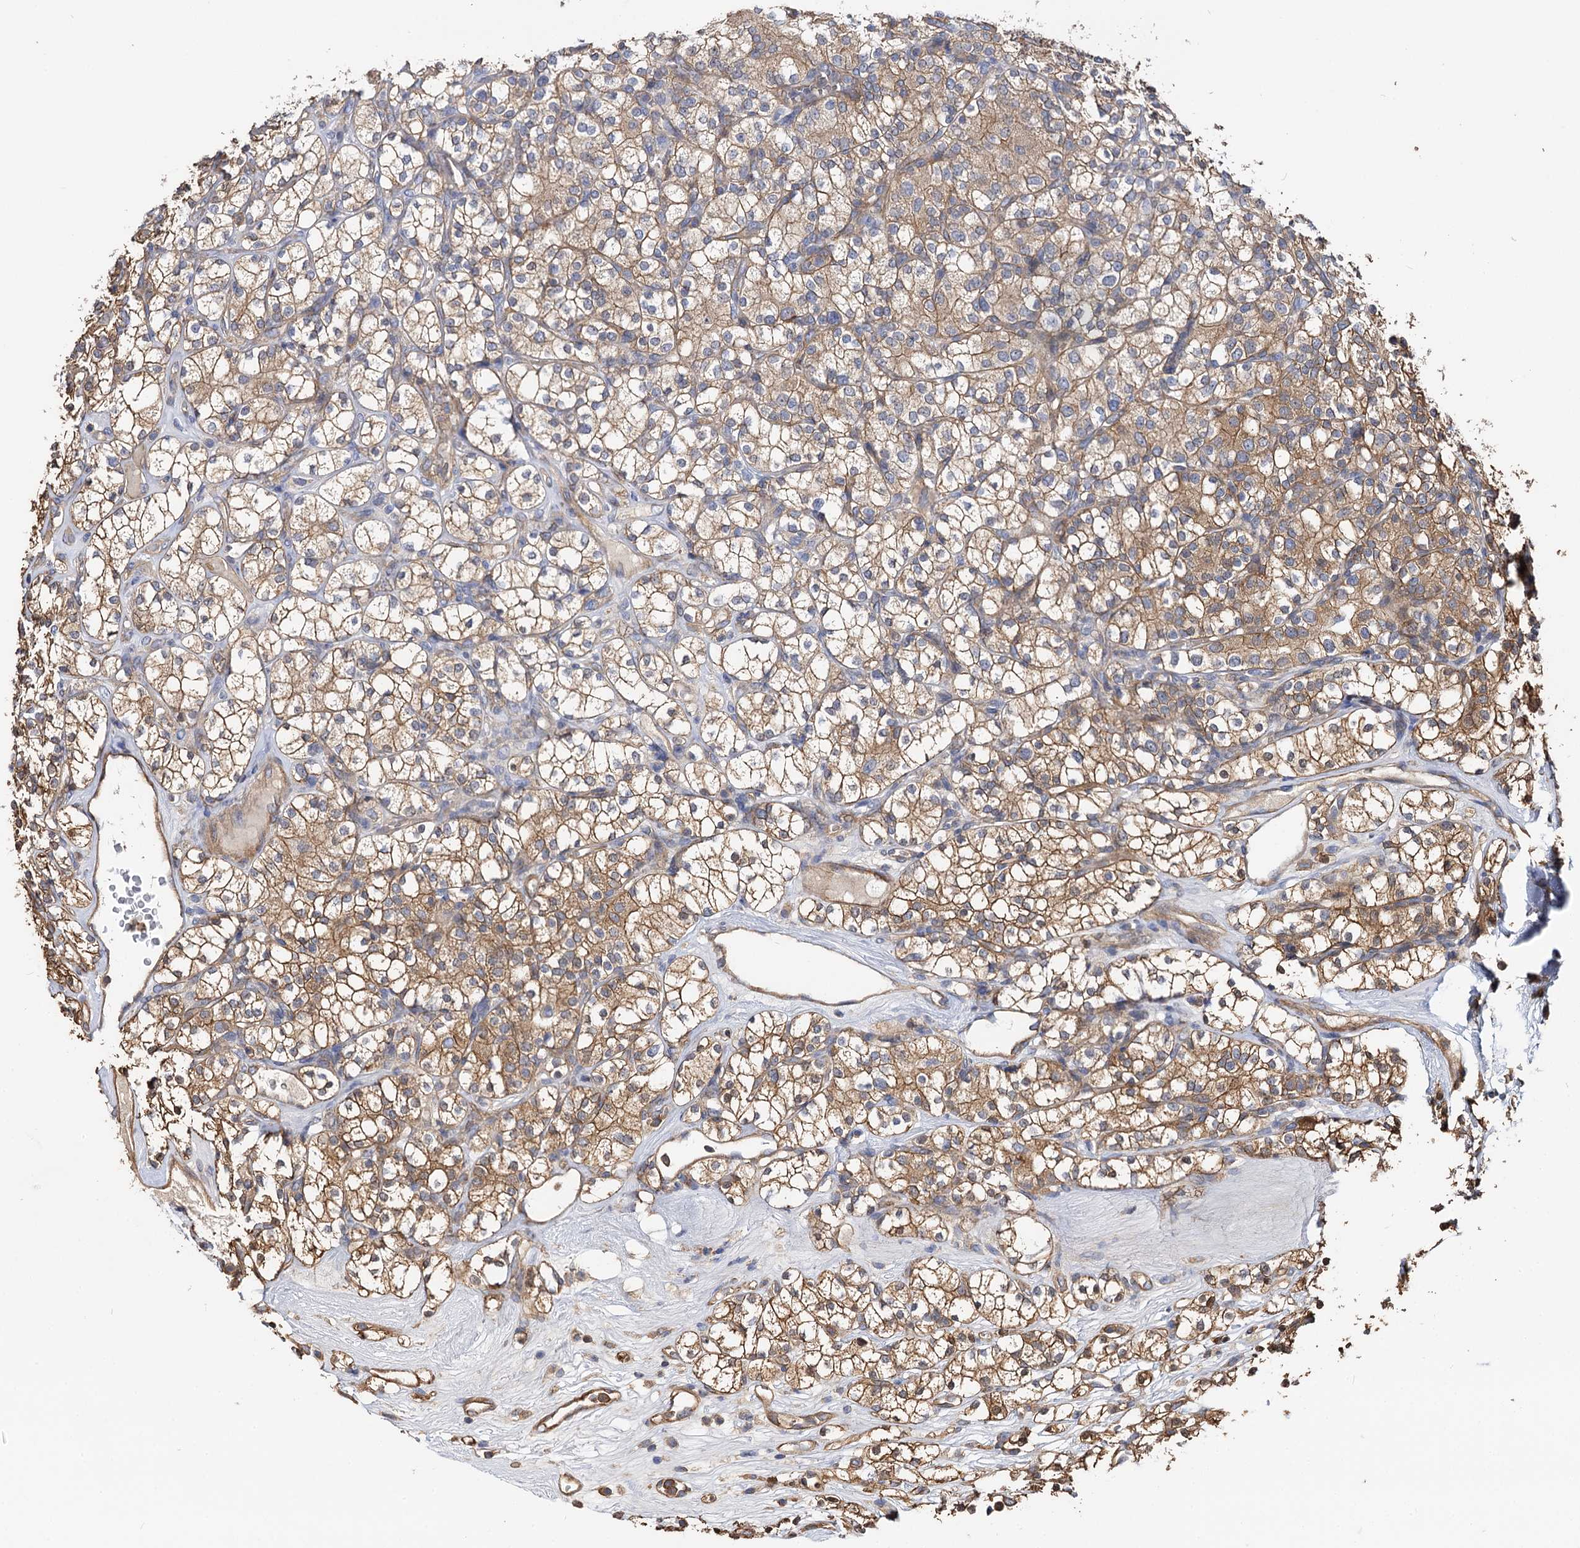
{"staining": {"intensity": "moderate", "quantity": ">75%", "location": "cytoplasmic/membranous"}, "tissue": "renal cancer", "cell_type": "Tumor cells", "image_type": "cancer", "snomed": [{"axis": "morphology", "description": "Adenocarcinoma, NOS"}, {"axis": "topography", "description": "Kidney"}], "caption": "This is an image of immunohistochemistry (IHC) staining of renal cancer (adenocarcinoma), which shows moderate expression in the cytoplasmic/membranous of tumor cells.", "gene": "IDI1", "patient": {"sex": "male", "age": 77}}